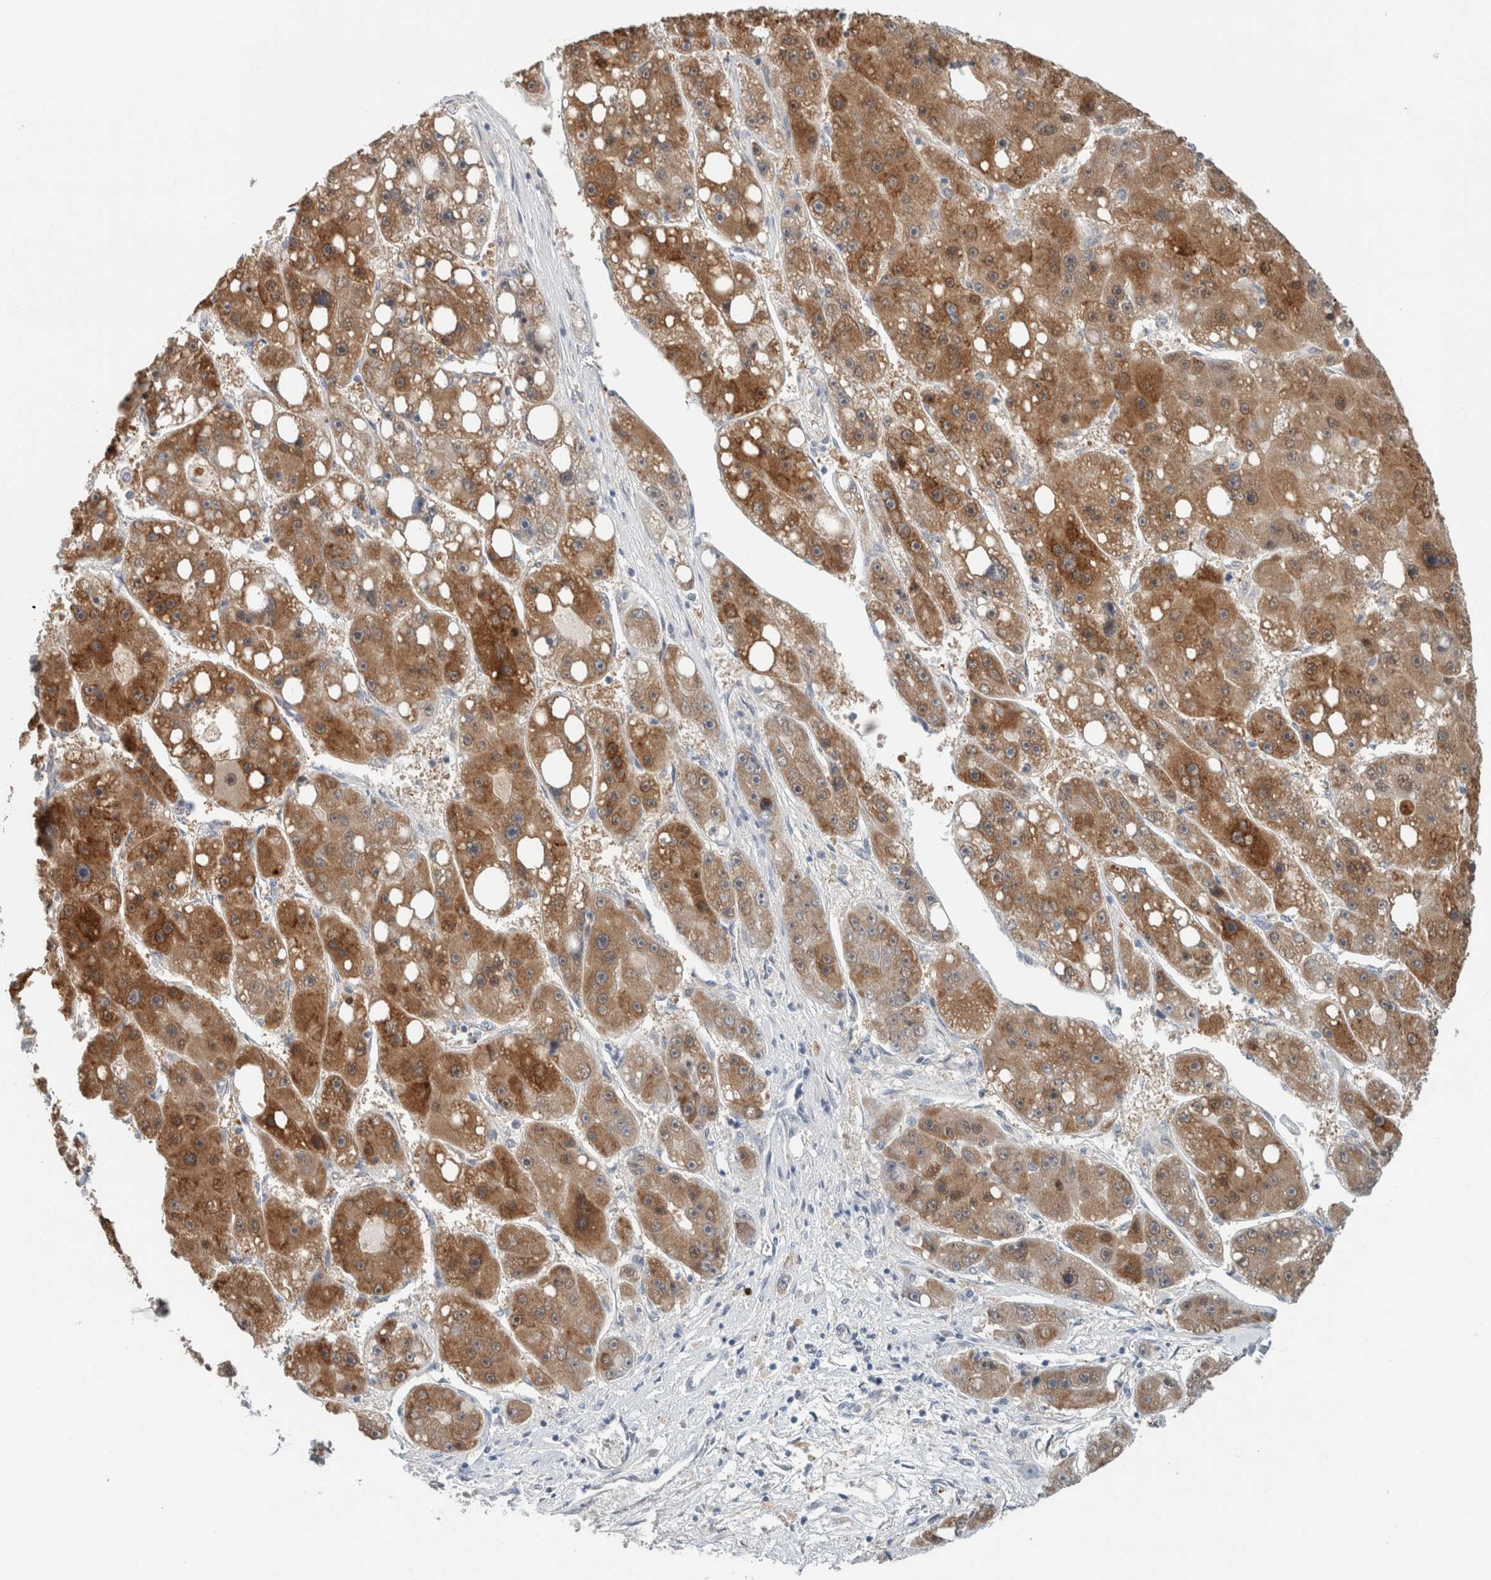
{"staining": {"intensity": "moderate", "quantity": ">75%", "location": "cytoplasmic/membranous"}, "tissue": "liver cancer", "cell_type": "Tumor cells", "image_type": "cancer", "snomed": [{"axis": "morphology", "description": "Carcinoma, Hepatocellular, NOS"}, {"axis": "topography", "description": "Liver"}], "caption": "There is medium levels of moderate cytoplasmic/membranous positivity in tumor cells of hepatocellular carcinoma (liver), as demonstrated by immunohistochemical staining (brown color).", "gene": "CRAT", "patient": {"sex": "female", "age": 61}}